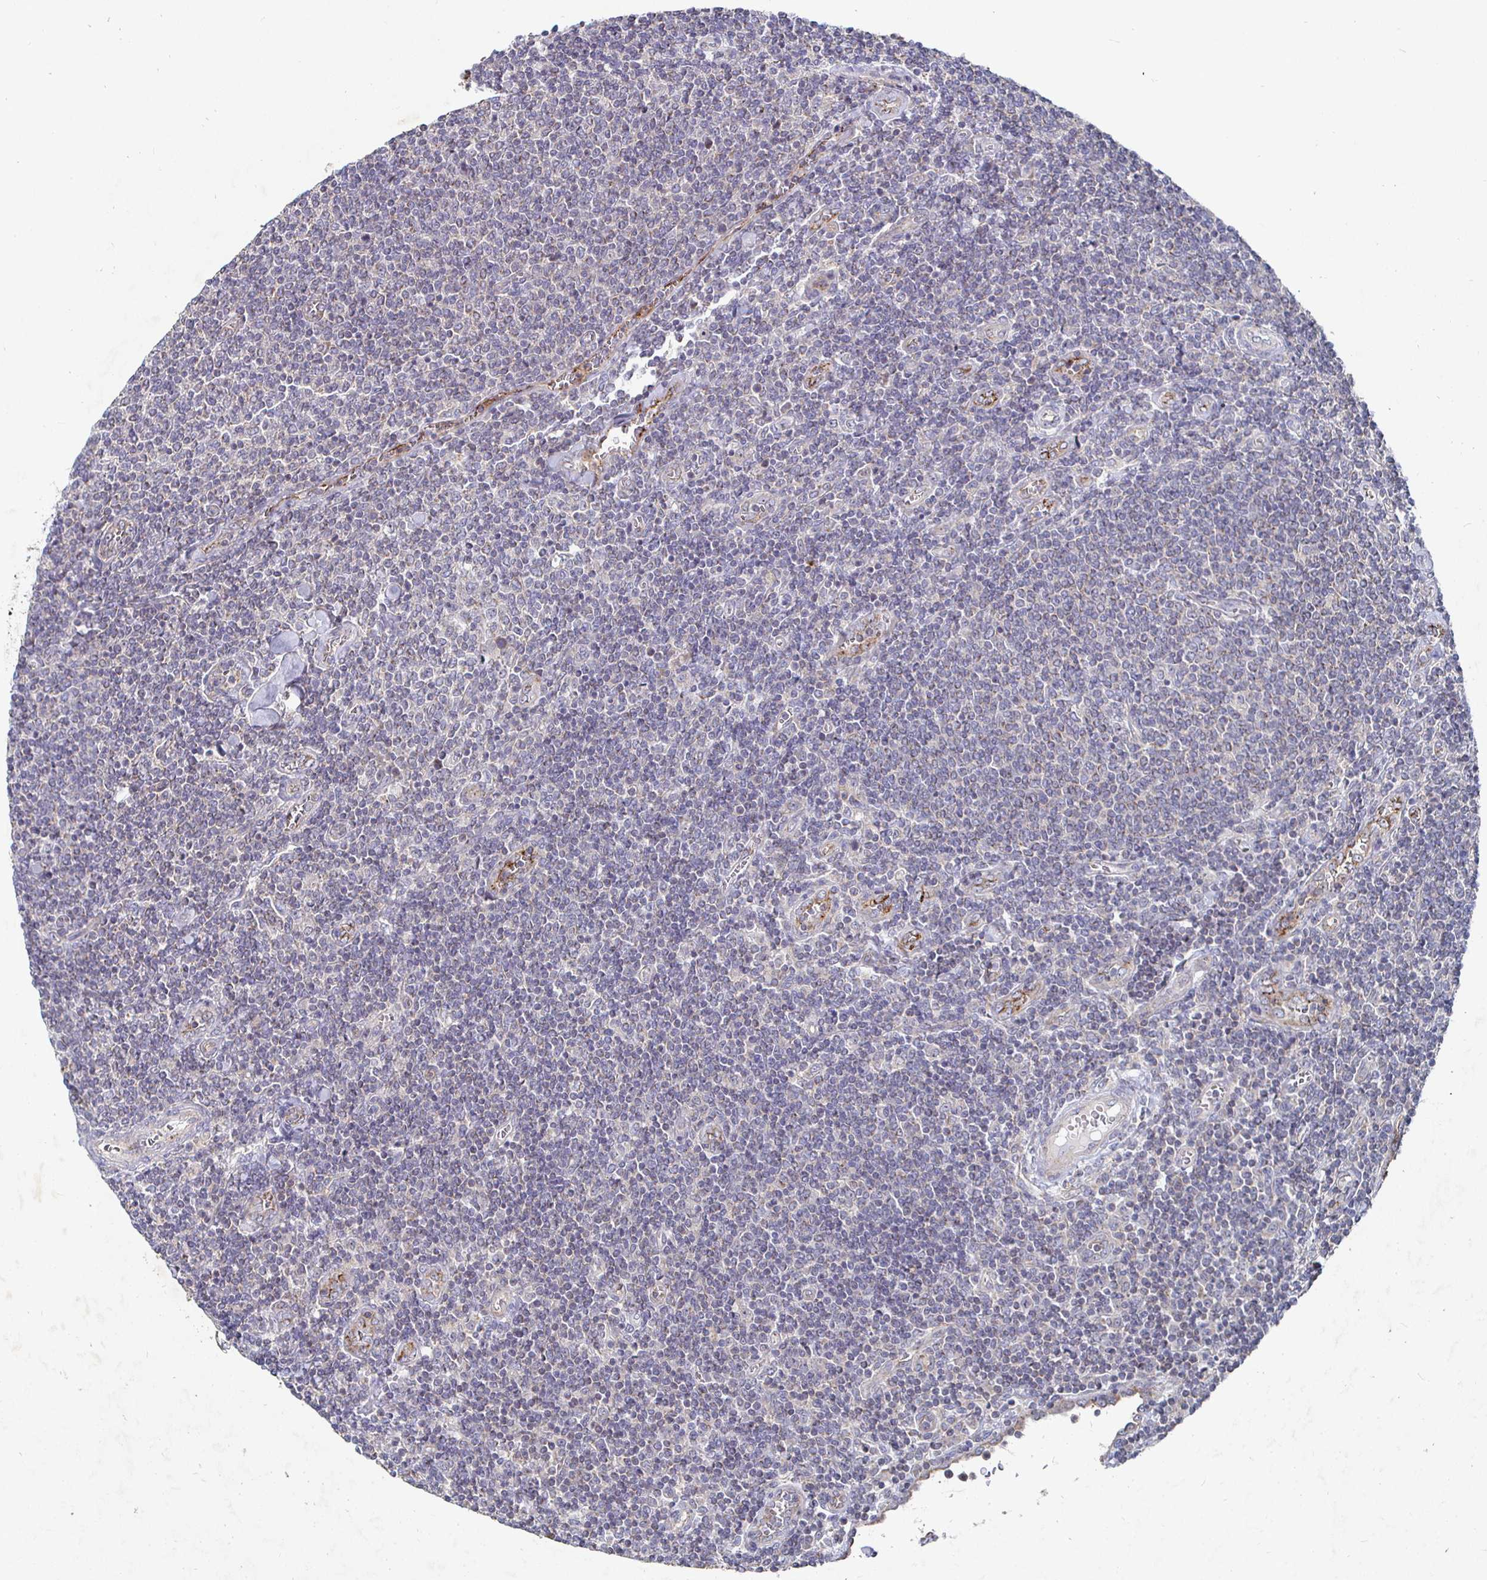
{"staining": {"intensity": "negative", "quantity": "none", "location": "none"}, "tissue": "lymphoma", "cell_type": "Tumor cells", "image_type": "cancer", "snomed": [{"axis": "morphology", "description": "Malignant lymphoma, non-Hodgkin's type, Low grade"}, {"axis": "topography", "description": "Lymph node"}], "caption": "Malignant lymphoma, non-Hodgkin's type (low-grade) was stained to show a protein in brown. There is no significant staining in tumor cells.", "gene": "NRSN1", "patient": {"sex": "male", "age": 52}}